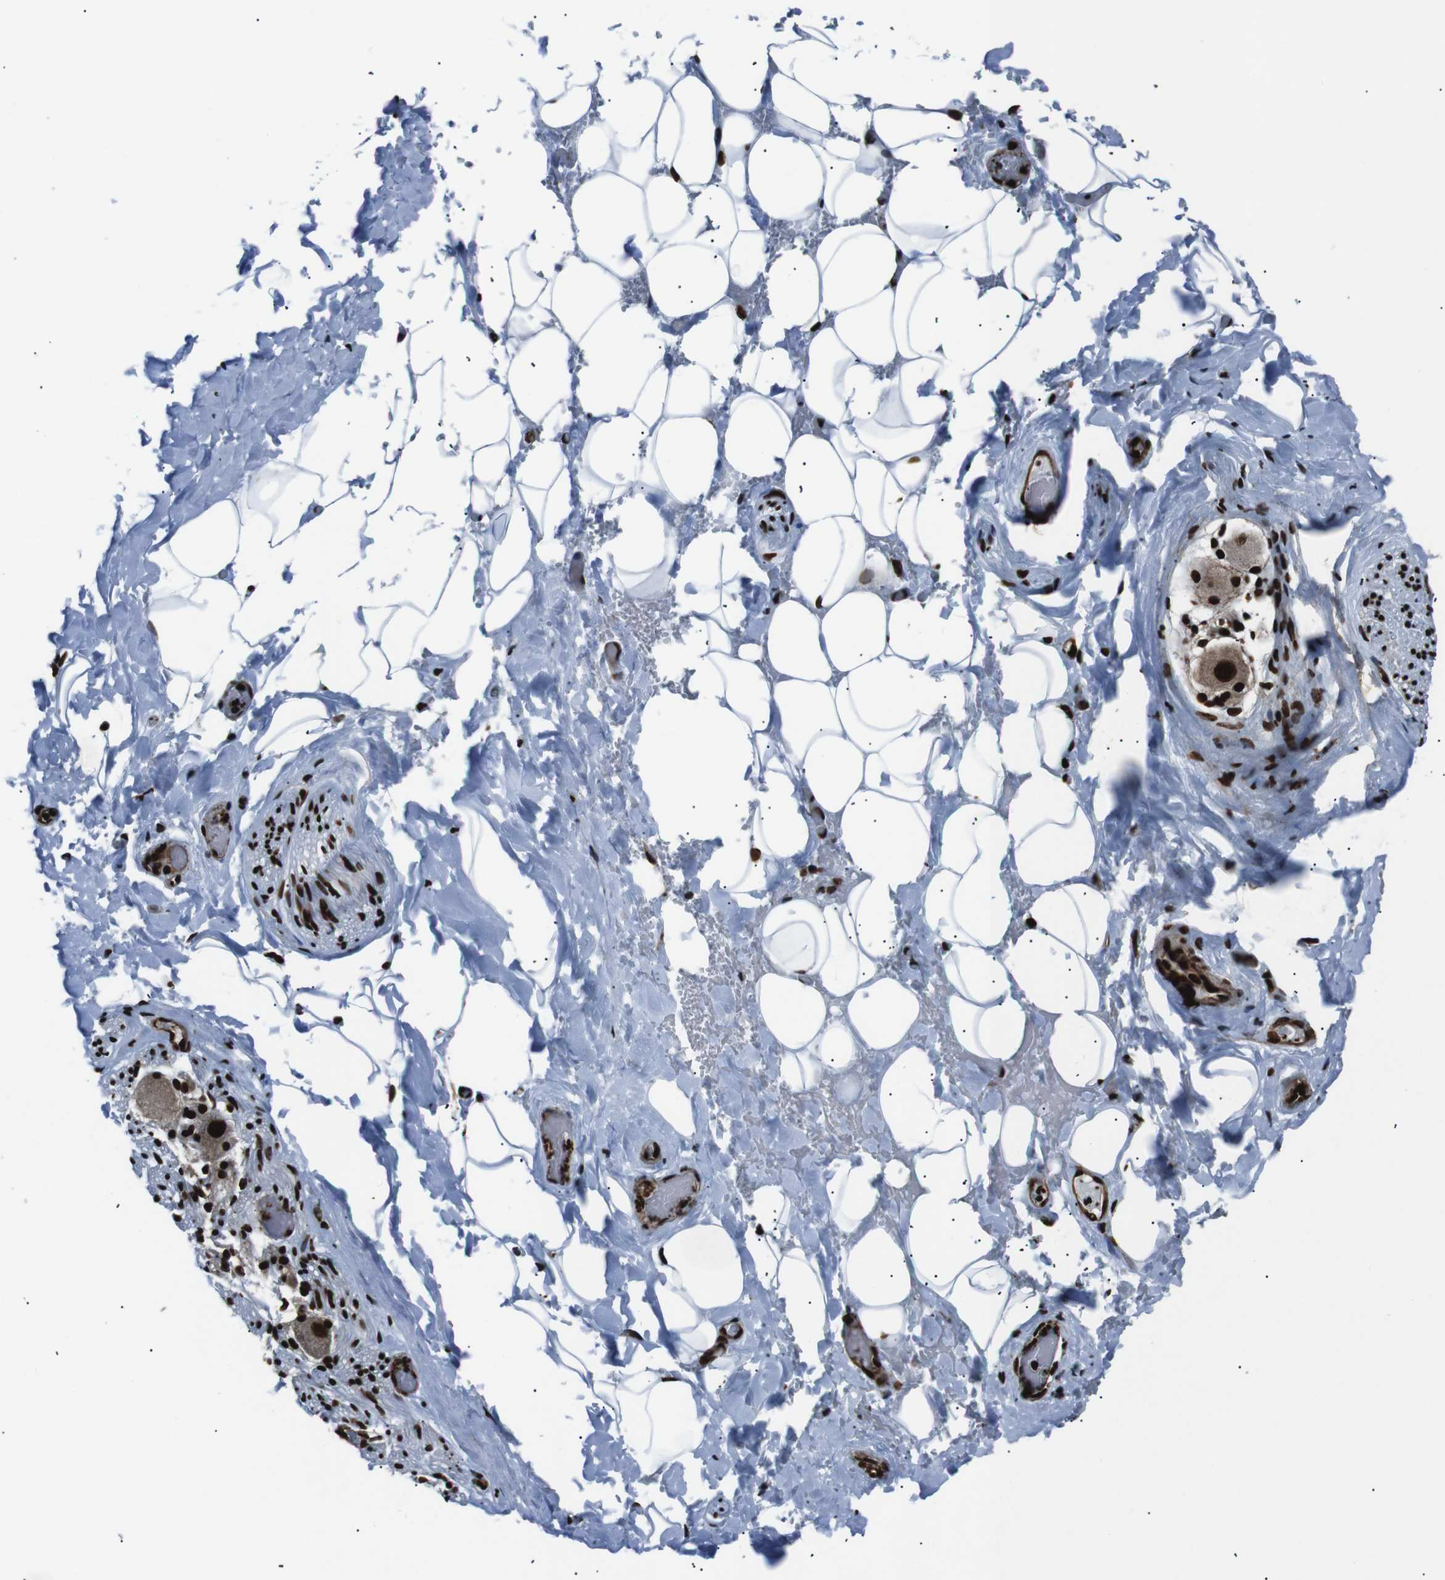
{"staining": {"intensity": "strong", "quantity": ">75%", "location": "nuclear"}, "tissue": "adipose tissue", "cell_type": "Adipocytes", "image_type": "normal", "snomed": [{"axis": "morphology", "description": "Normal tissue, NOS"}, {"axis": "topography", "description": "Peripheral nerve tissue"}], "caption": "DAB (3,3'-diaminobenzidine) immunohistochemical staining of normal adipose tissue exhibits strong nuclear protein staining in about >75% of adipocytes.", "gene": "HNRNPU", "patient": {"sex": "male", "age": 70}}